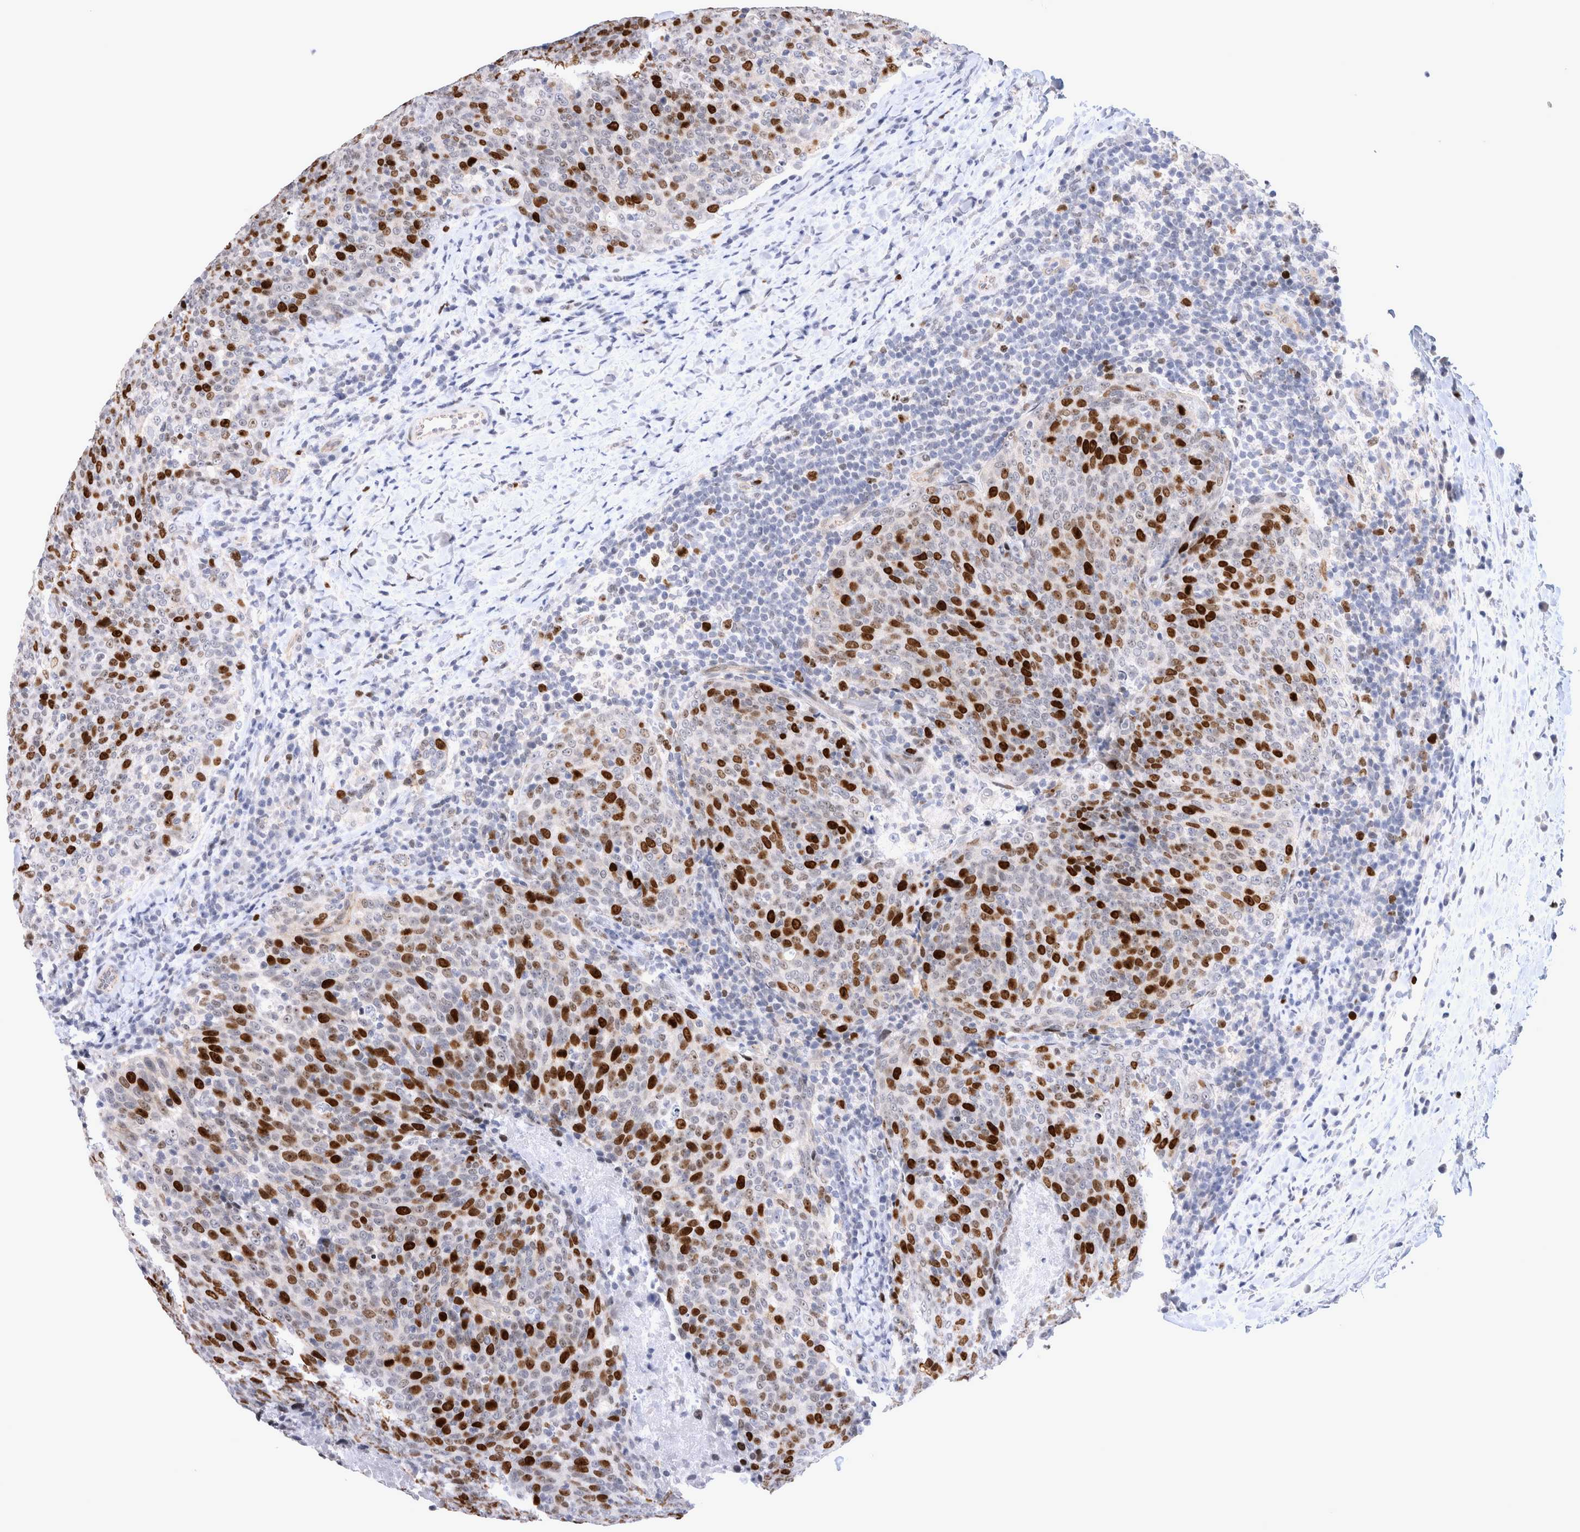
{"staining": {"intensity": "strong", "quantity": "25%-75%", "location": "nuclear"}, "tissue": "head and neck cancer", "cell_type": "Tumor cells", "image_type": "cancer", "snomed": [{"axis": "morphology", "description": "Squamous cell carcinoma, NOS"}, {"axis": "morphology", "description": "Squamous cell carcinoma, metastatic, NOS"}, {"axis": "topography", "description": "Lymph node"}, {"axis": "topography", "description": "Head-Neck"}], "caption": "Head and neck metastatic squamous cell carcinoma was stained to show a protein in brown. There is high levels of strong nuclear positivity in approximately 25%-75% of tumor cells.", "gene": "KIF18B", "patient": {"sex": "male", "age": 62}}